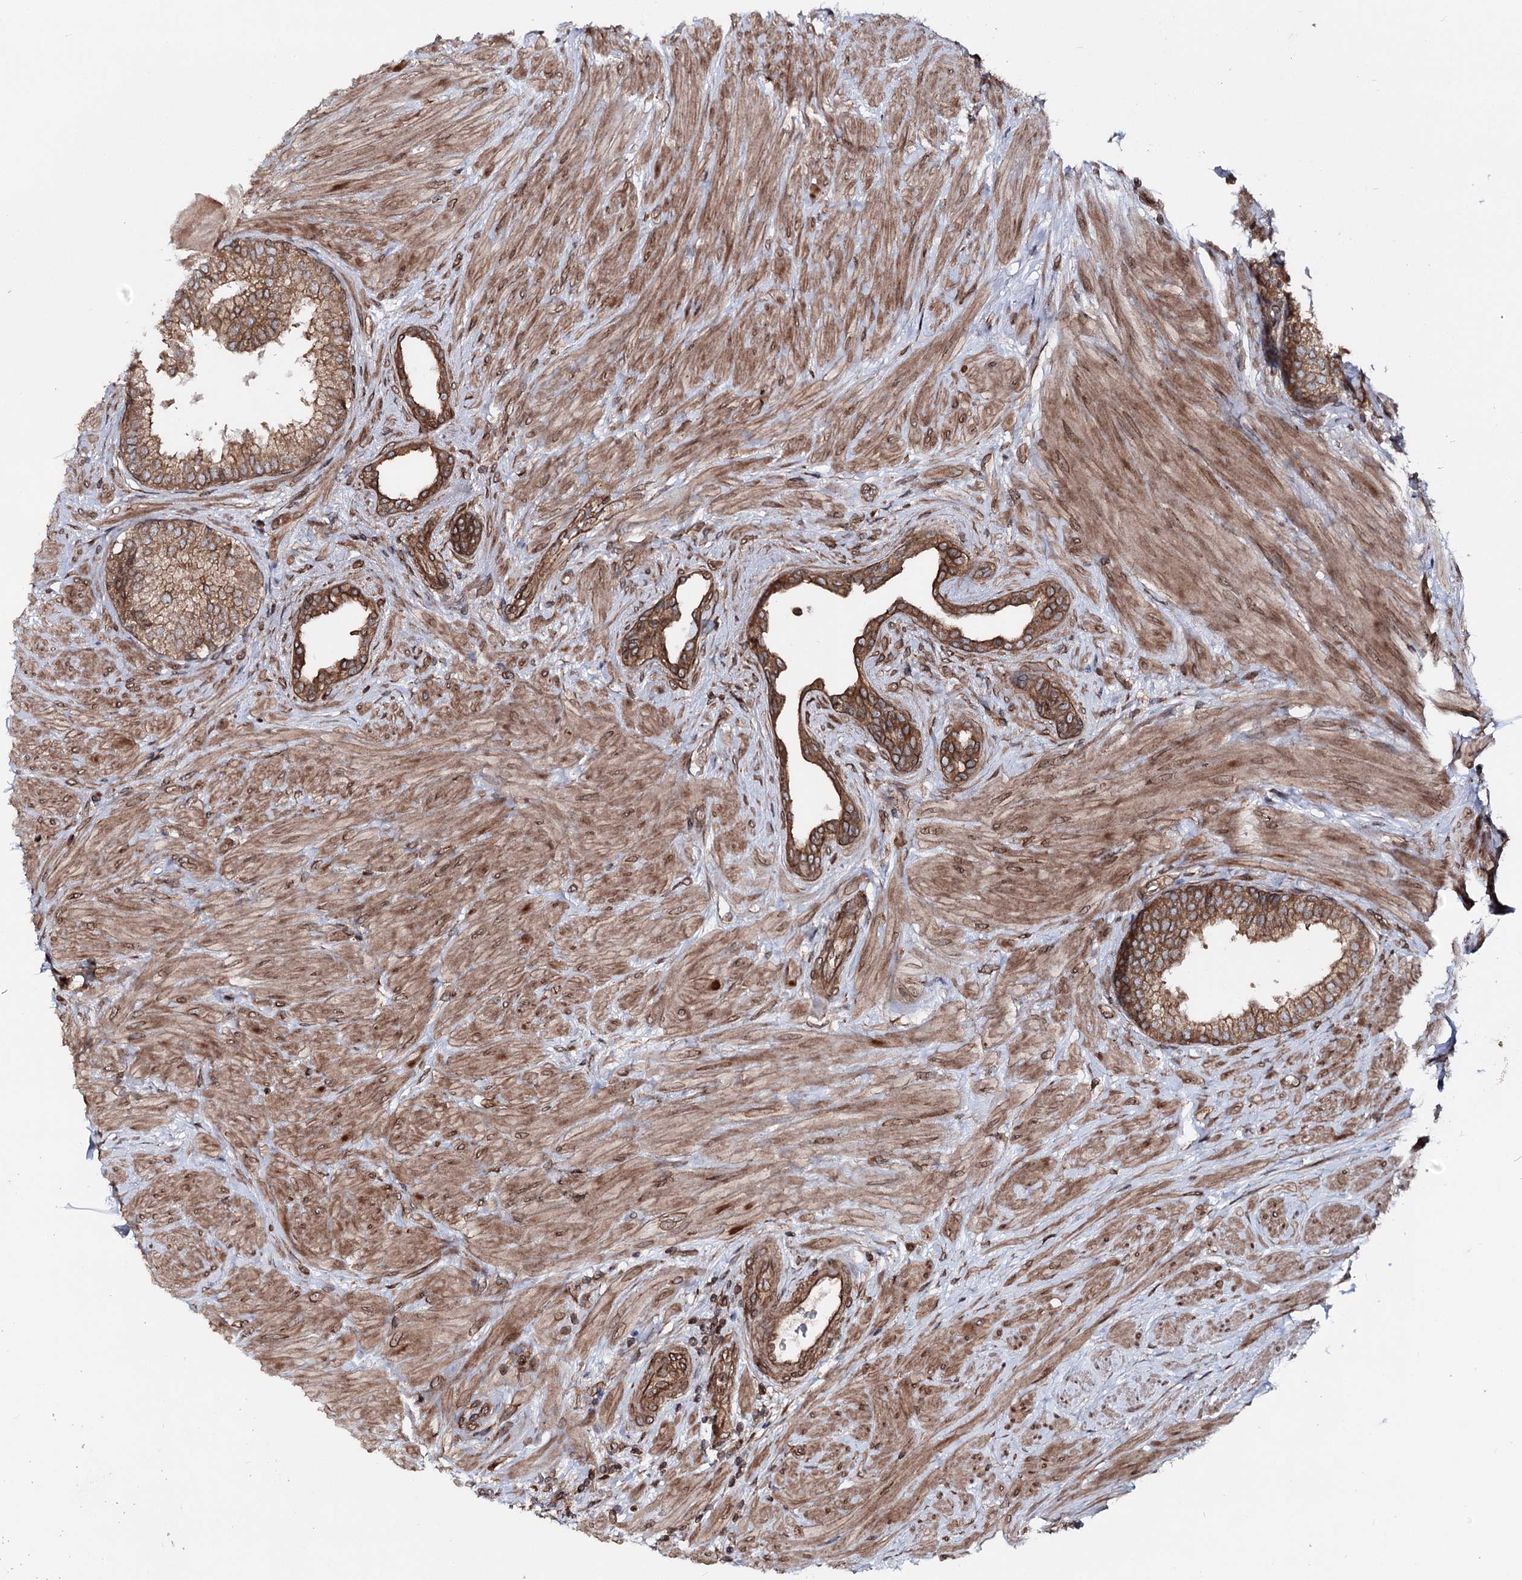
{"staining": {"intensity": "moderate", "quantity": ">75%", "location": "cytoplasmic/membranous"}, "tissue": "prostate", "cell_type": "Glandular cells", "image_type": "normal", "snomed": [{"axis": "morphology", "description": "Normal tissue, NOS"}, {"axis": "topography", "description": "Prostate"}], "caption": "DAB (3,3'-diaminobenzidine) immunohistochemical staining of unremarkable prostate reveals moderate cytoplasmic/membranous protein staining in approximately >75% of glandular cells.", "gene": "FGFR1OP2", "patient": {"sex": "male", "age": 48}}